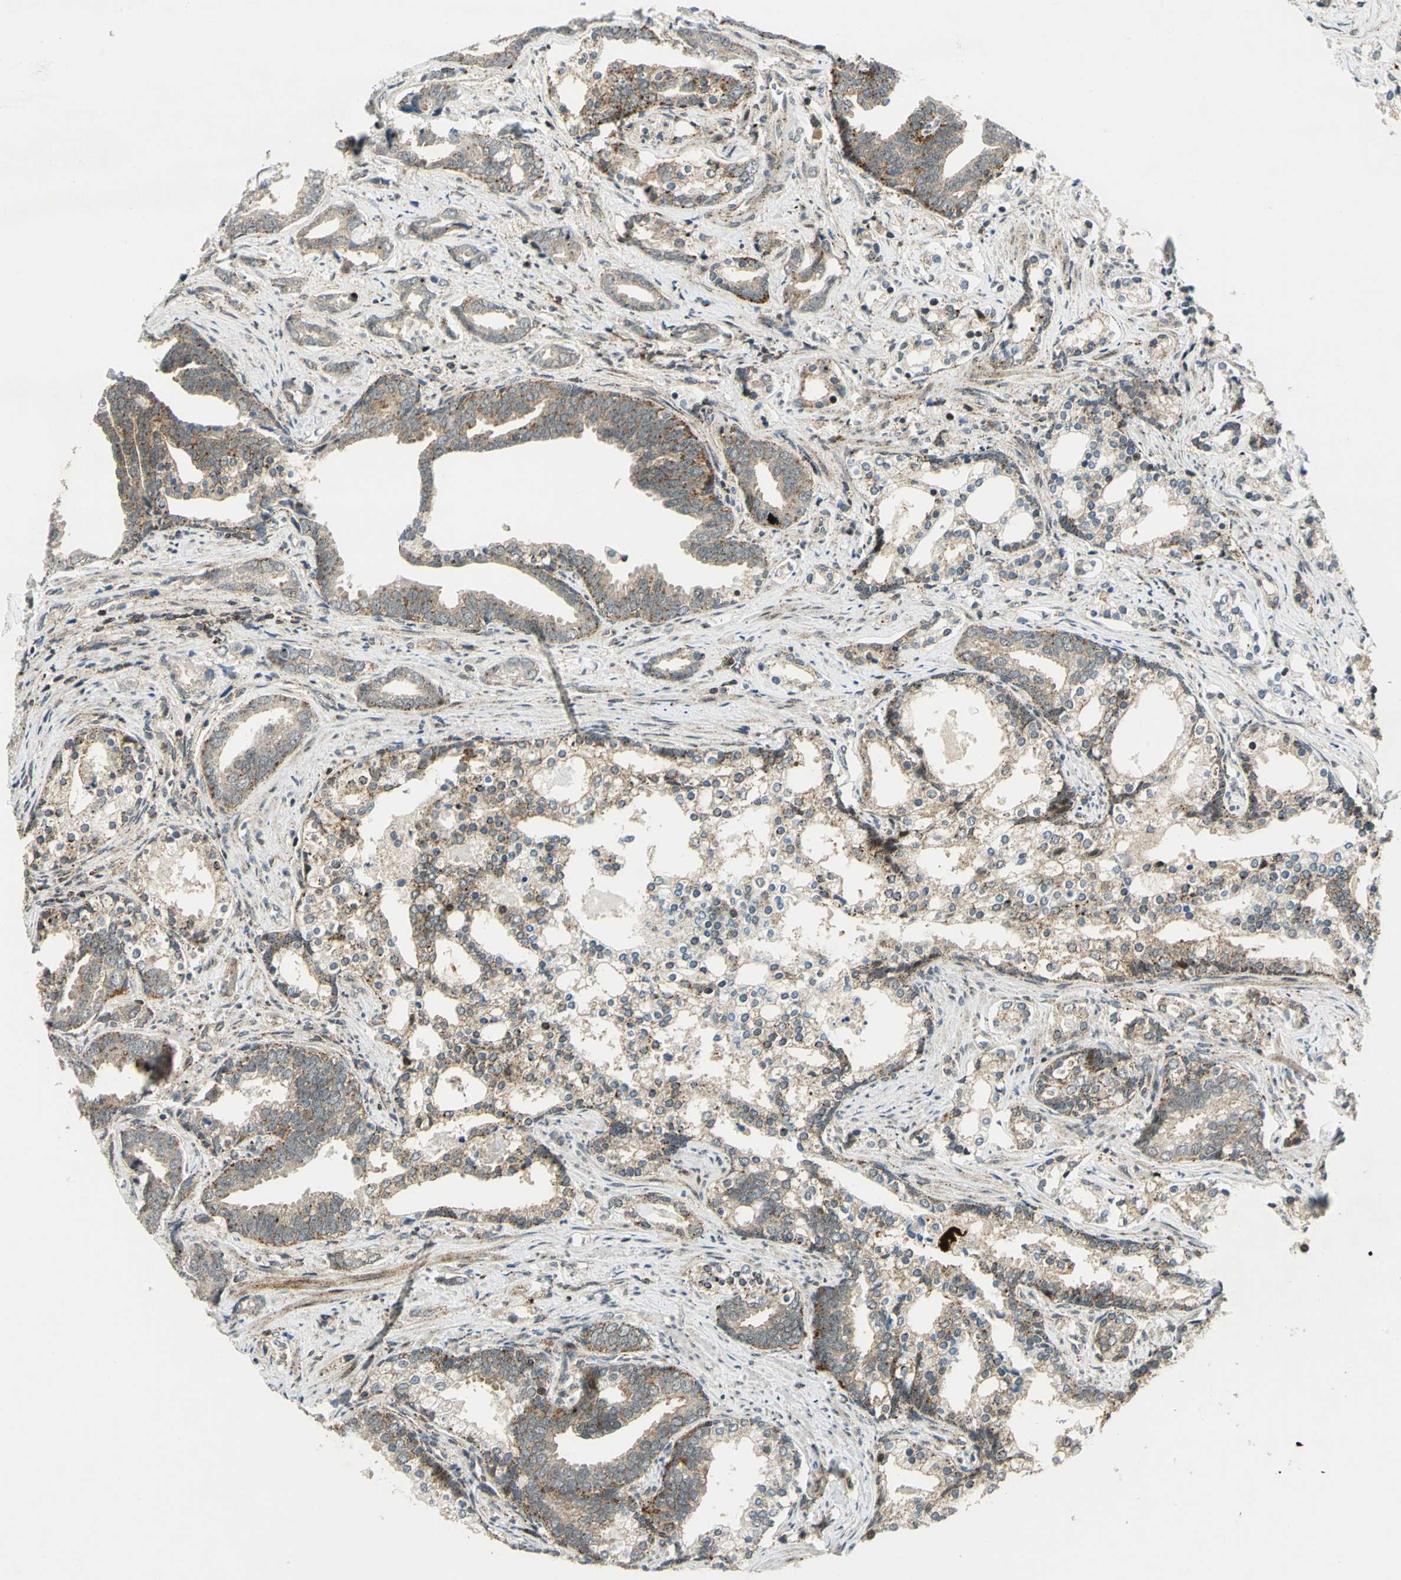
{"staining": {"intensity": "moderate", "quantity": ">75%", "location": "cytoplasmic/membranous"}, "tissue": "prostate cancer", "cell_type": "Tumor cells", "image_type": "cancer", "snomed": [{"axis": "morphology", "description": "Adenocarcinoma, Medium grade"}, {"axis": "topography", "description": "Prostate"}], "caption": "An IHC image of neoplastic tissue is shown. Protein staining in brown labels moderate cytoplasmic/membranous positivity in prostate cancer within tumor cells.", "gene": "ATP6V1A", "patient": {"sex": "male", "age": 67}}